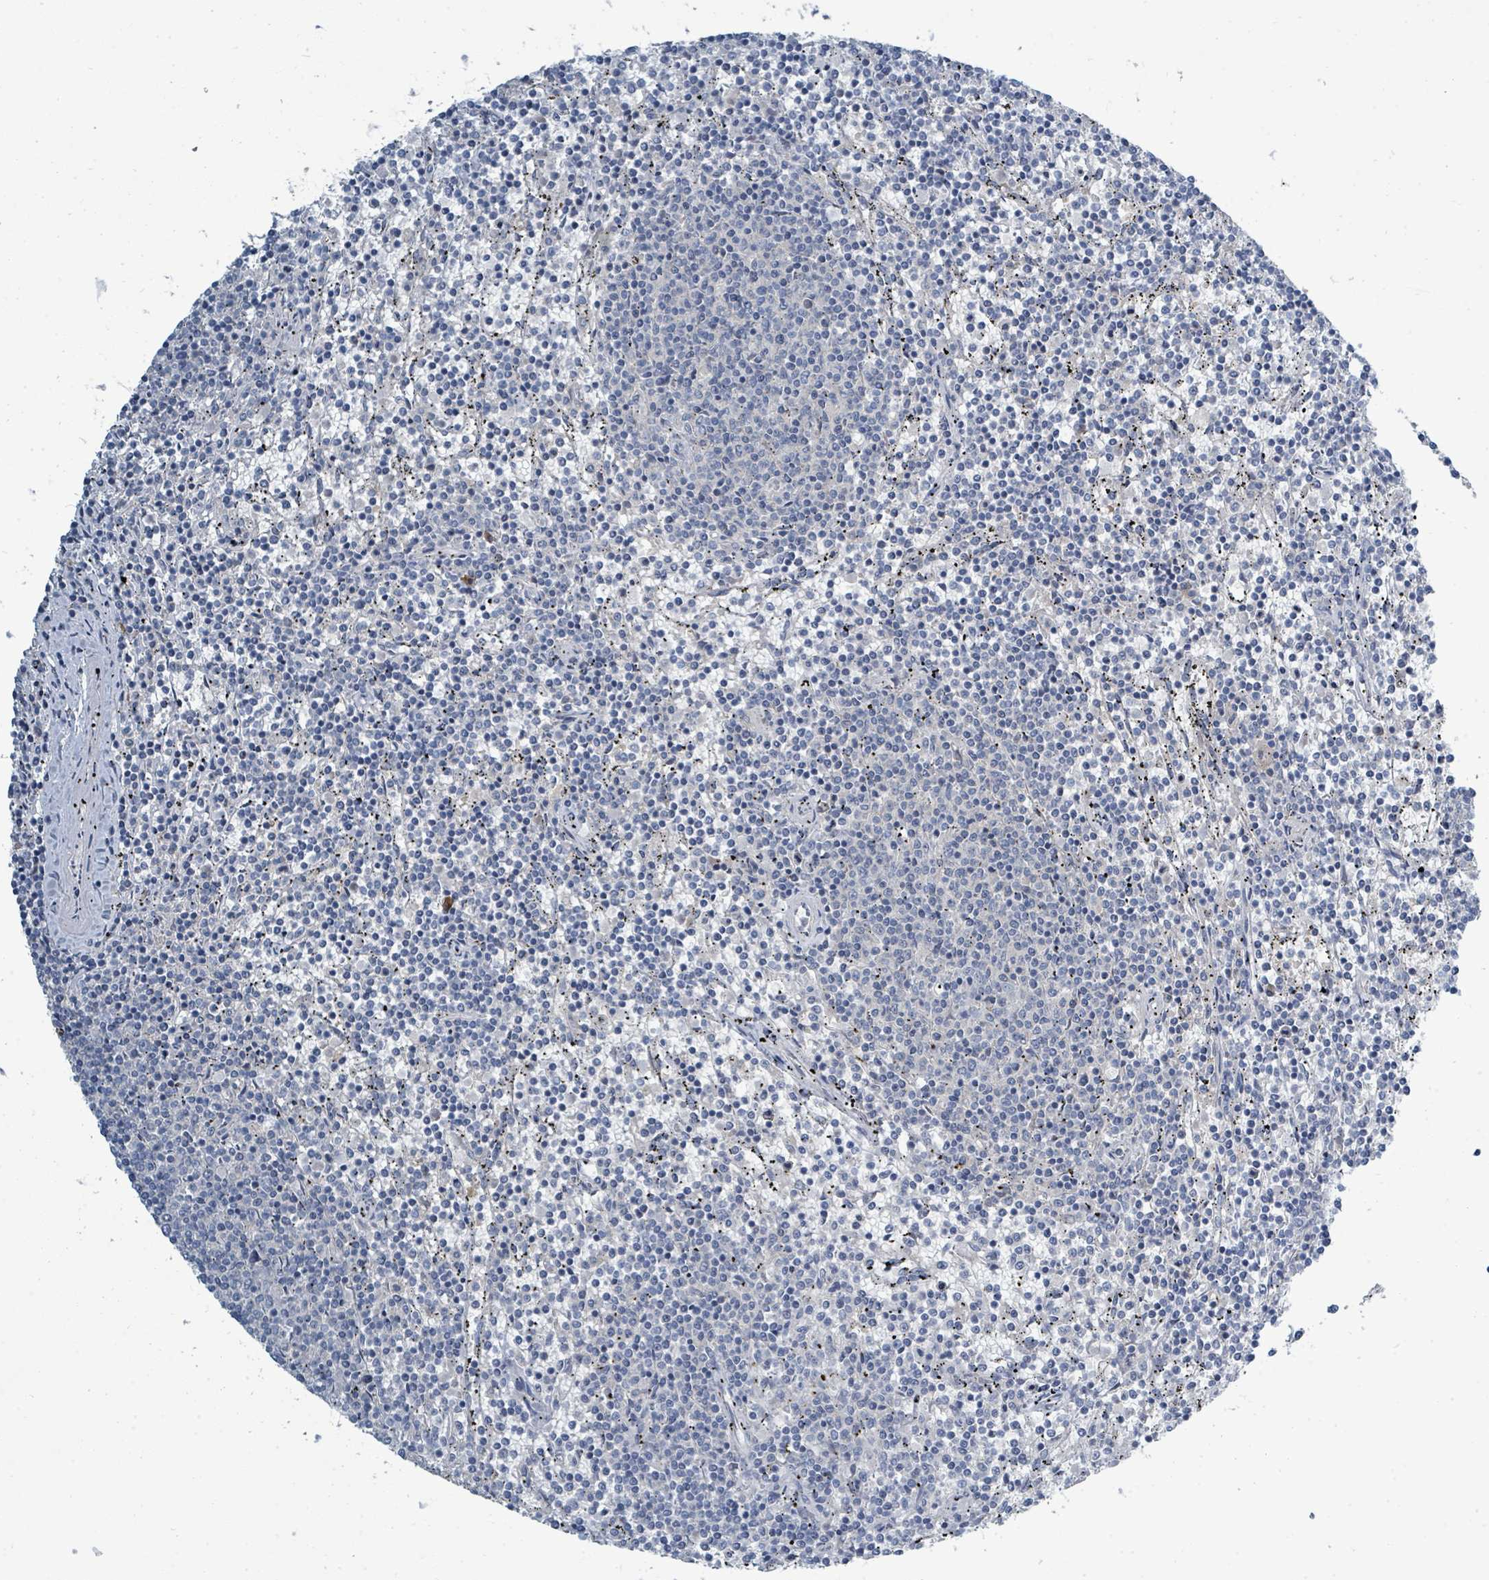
{"staining": {"intensity": "negative", "quantity": "none", "location": "none"}, "tissue": "lymphoma", "cell_type": "Tumor cells", "image_type": "cancer", "snomed": [{"axis": "morphology", "description": "Malignant lymphoma, non-Hodgkin's type, Low grade"}, {"axis": "topography", "description": "Spleen"}], "caption": "Image shows no protein expression in tumor cells of malignant lymphoma, non-Hodgkin's type (low-grade) tissue. (IHC, brightfield microscopy, high magnification).", "gene": "SLC25A23", "patient": {"sex": "female", "age": 50}}